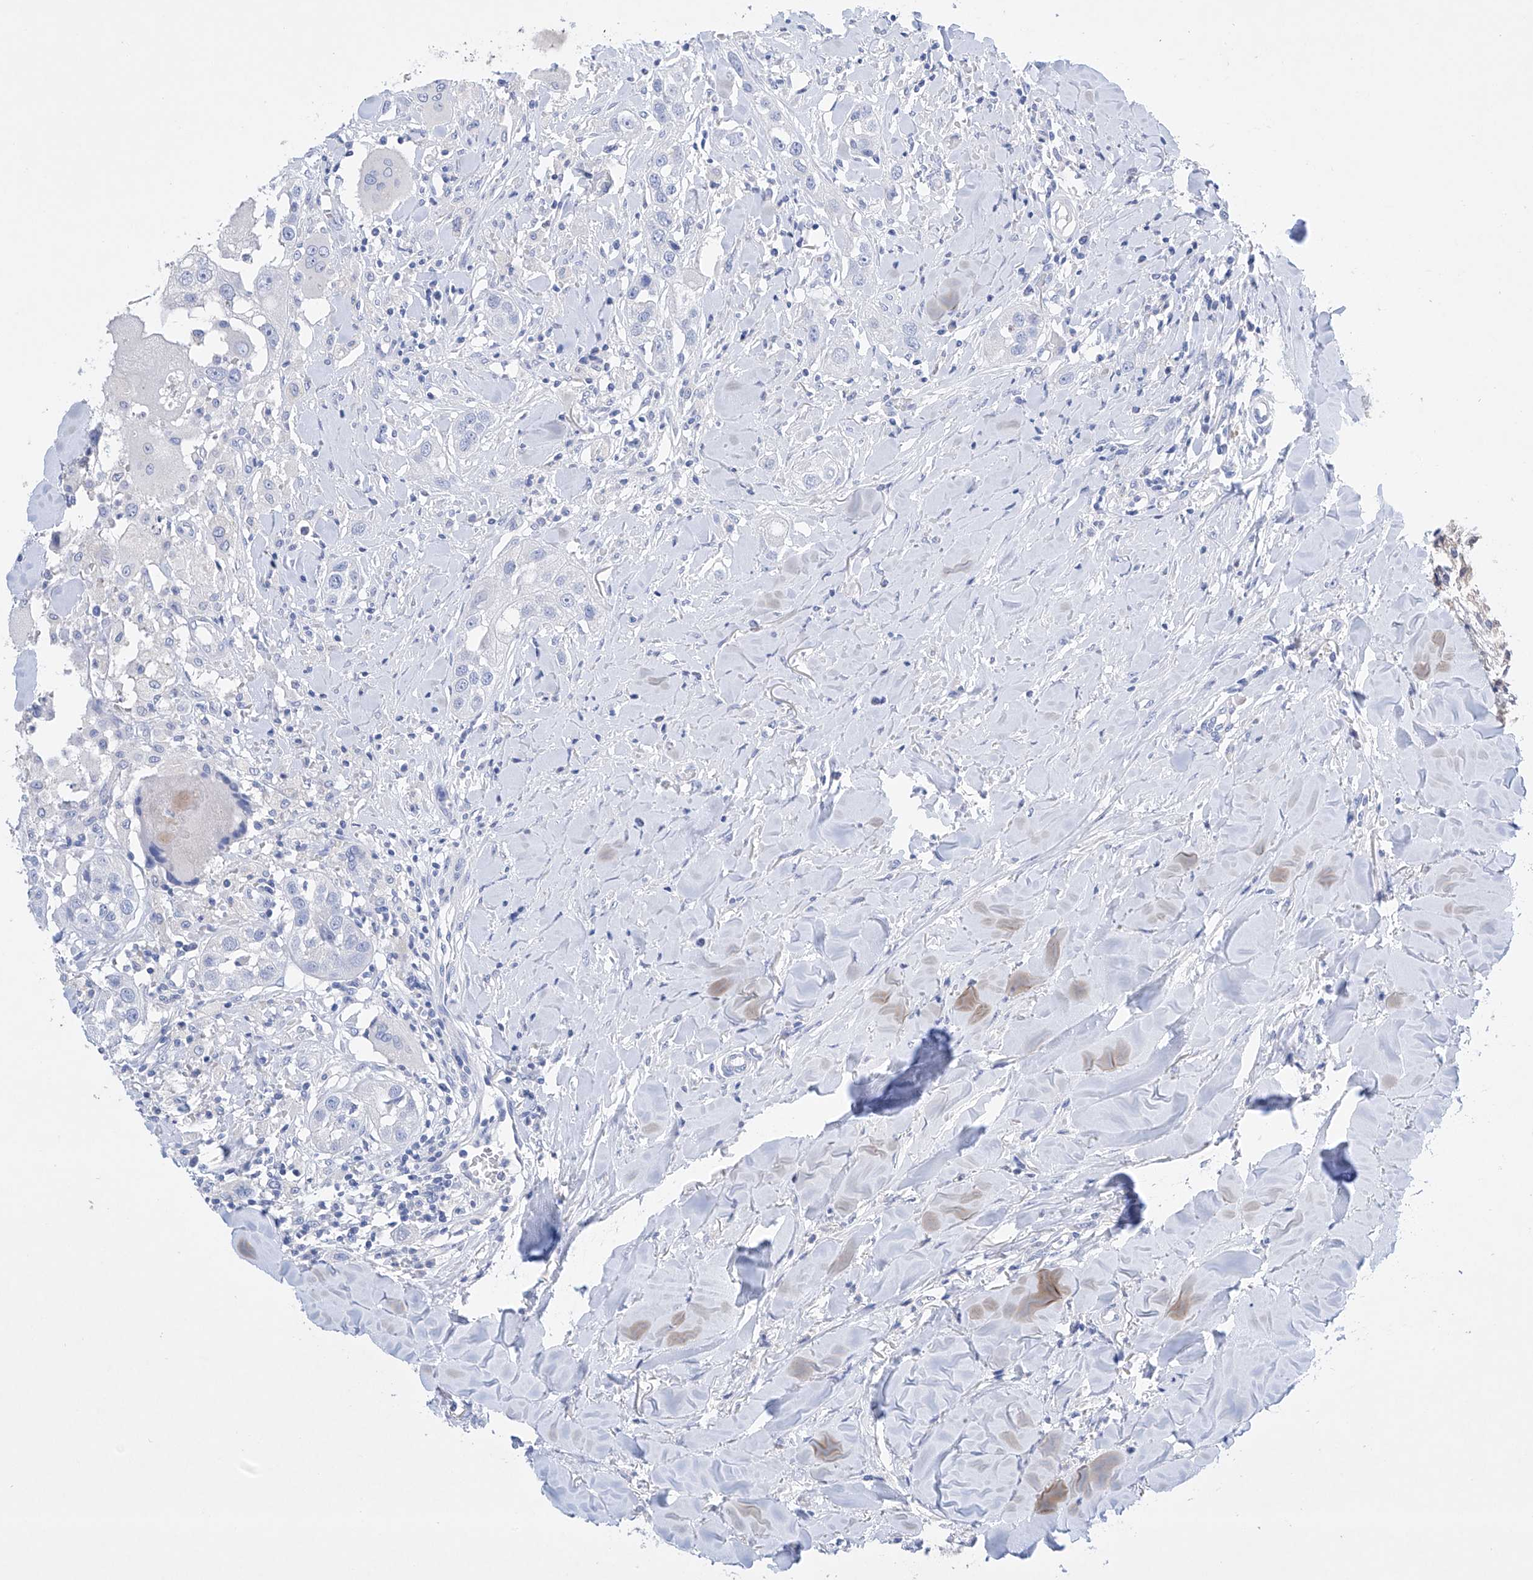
{"staining": {"intensity": "negative", "quantity": "none", "location": "none"}, "tissue": "head and neck cancer", "cell_type": "Tumor cells", "image_type": "cancer", "snomed": [{"axis": "morphology", "description": "Normal tissue, NOS"}, {"axis": "morphology", "description": "Squamous cell carcinoma, NOS"}, {"axis": "topography", "description": "Skeletal muscle"}, {"axis": "topography", "description": "Head-Neck"}], "caption": "Histopathology image shows no significant protein expression in tumor cells of head and neck cancer. (DAB (3,3'-diaminobenzidine) immunohistochemistry (IHC), high magnification).", "gene": "LURAP1", "patient": {"sex": "male", "age": 51}}